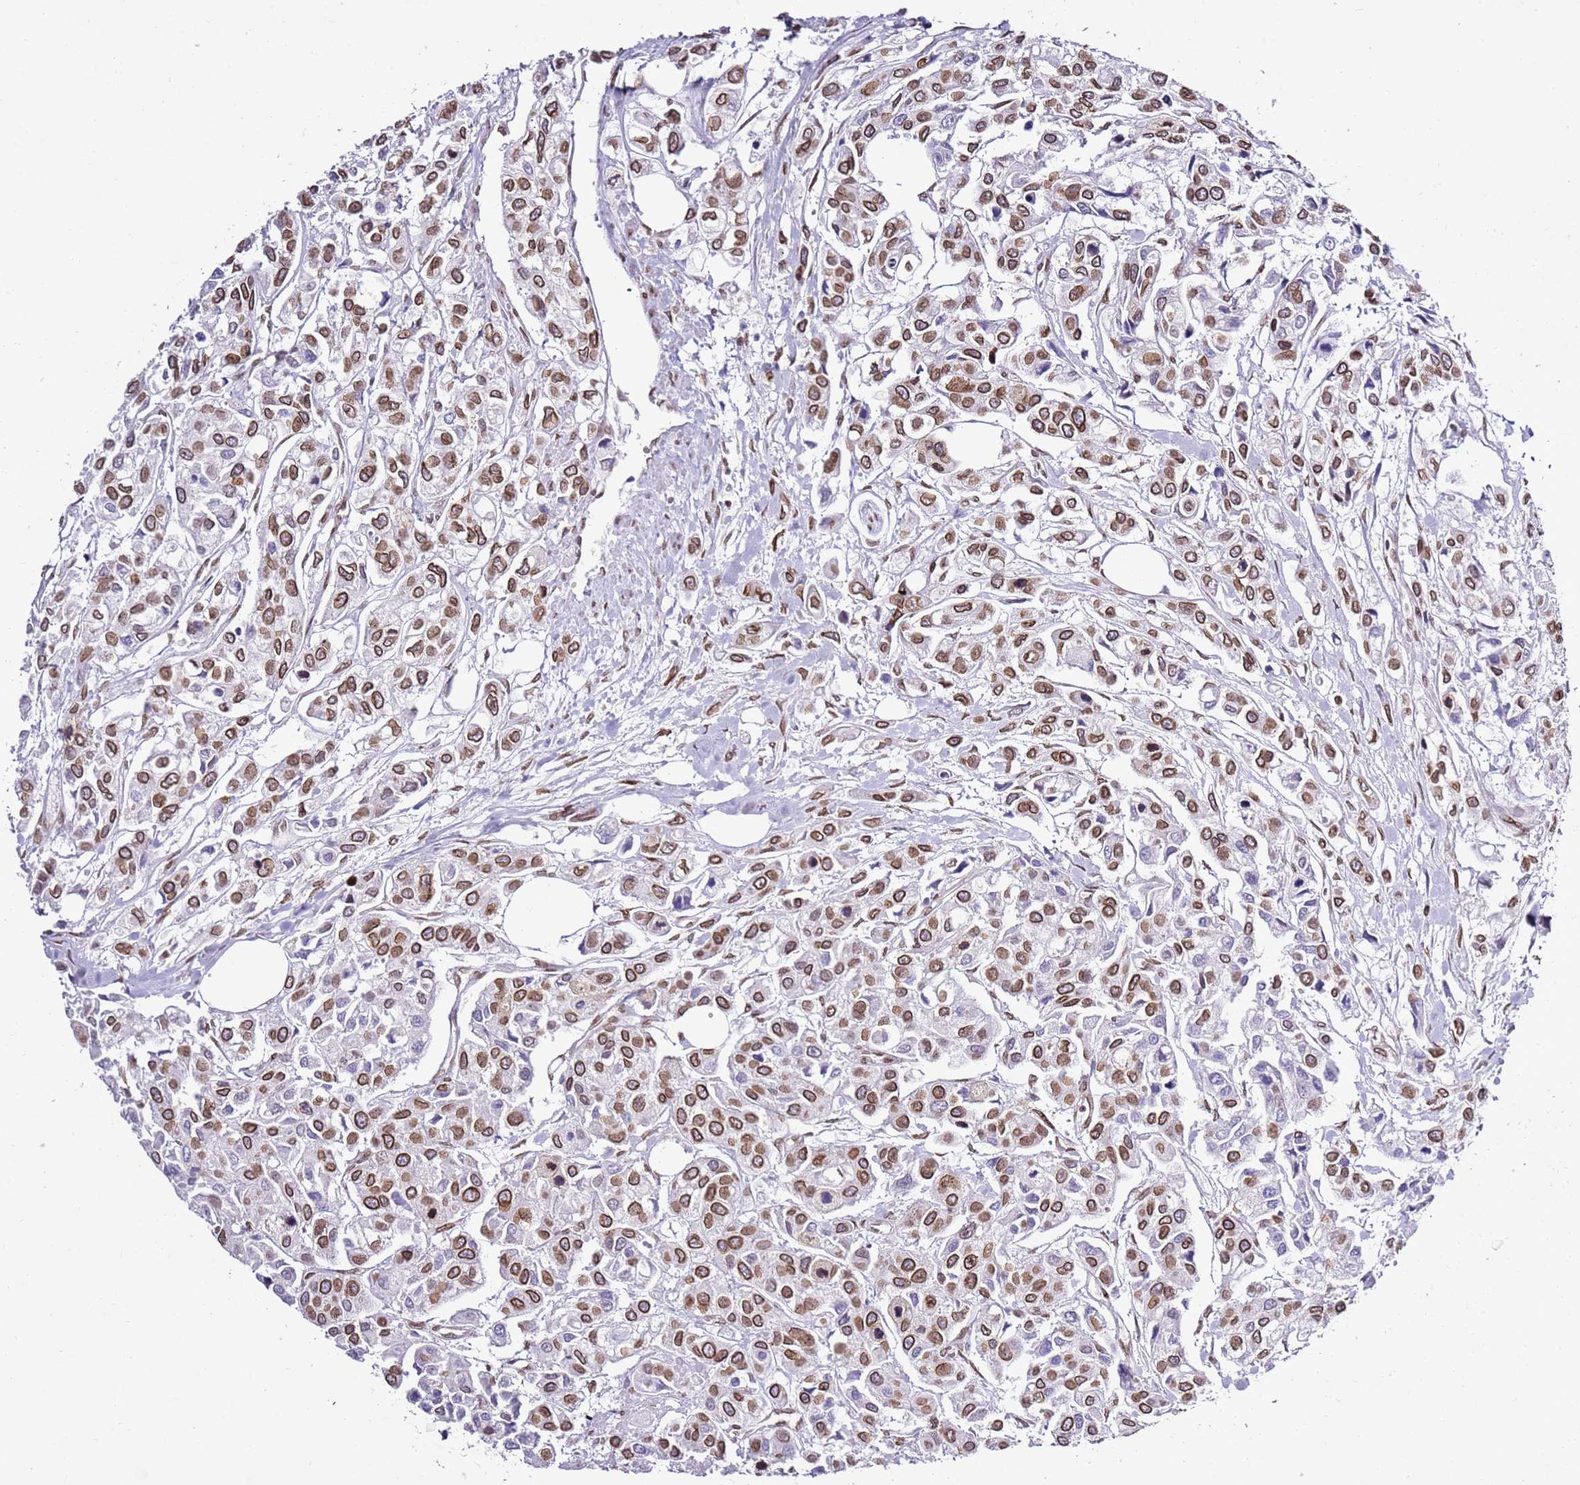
{"staining": {"intensity": "moderate", "quantity": ">75%", "location": "cytoplasmic/membranous,nuclear"}, "tissue": "urothelial cancer", "cell_type": "Tumor cells", "image_type": "cancer", "snomed": [{"axis": "morphology", "description": "Urothelial carcinoma, High grade"}, {"axis": "topography", "description": "Urinary bladder"}], "caption": "IHC (DAB (3,3'-diaminobenzidine)) staining of human urothelial cancer exhibits moderate cytoplasmic/membranous and nuclear protein positivity in approximately >75% of tumor cells.", "gene": "POU6F1", "patient": {"sex": "male", "age": 67}}